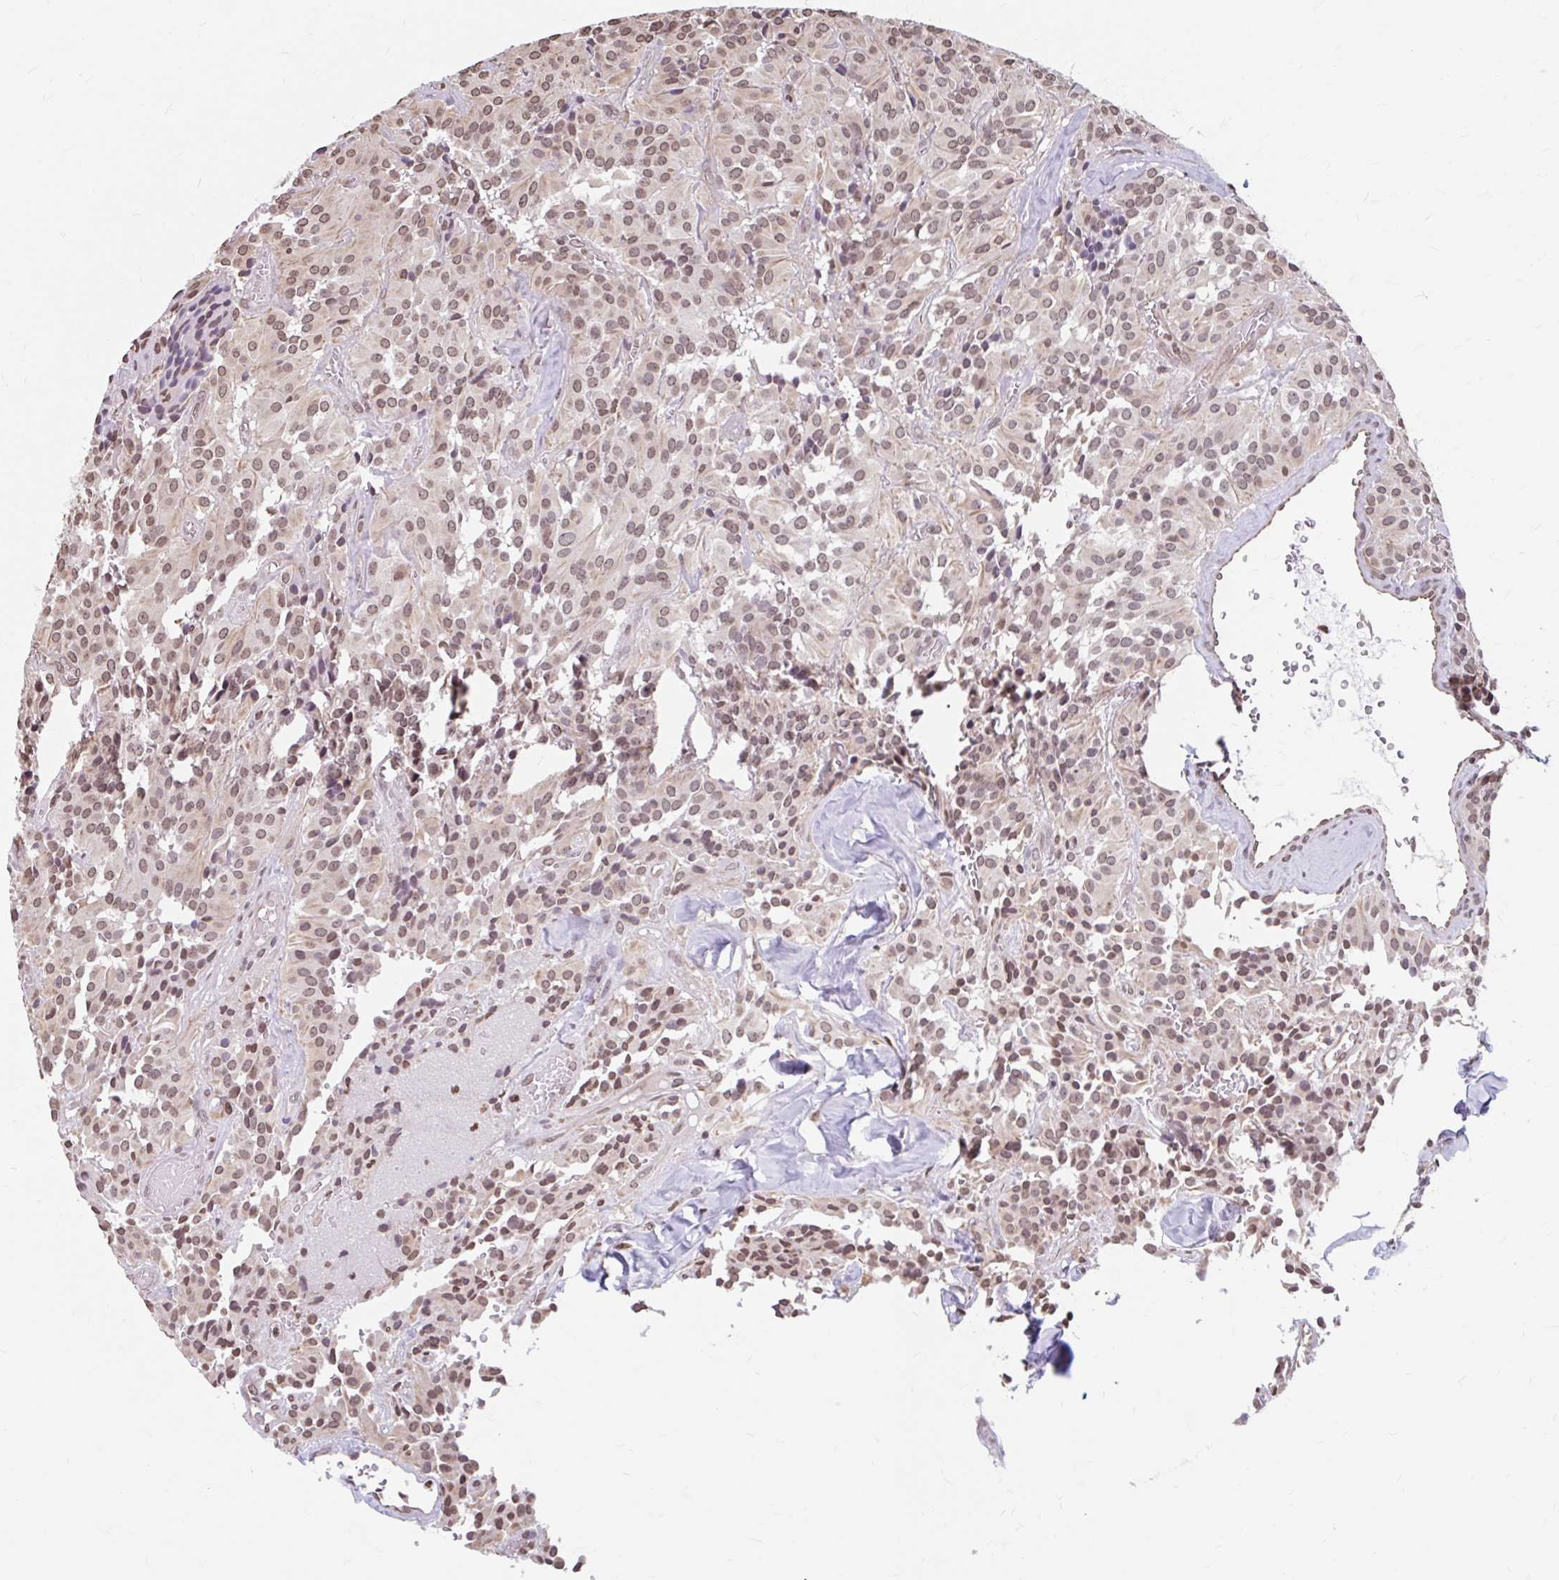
{"staining": {"intensity": "moderate", "quantity": ">75%", "location": "nuclear"}, "tissue": "glioma", "cell_type": "Tumor cells", "image_type": "cancer", "snomed": [{"axis": "morphology", "description": "Glioma, malignant, Low grade"}, {"axis": "topography", "description": "Brain"}], "caption": "Moderate nuclear protein positivity is identified in about >75% of tumor cells in malignant glioma (low-grade). (Brightfield microscopy of DAB IHC at high magnification).", "gene": "ORC3", "patient": {"sex": "male", "age": 42}}